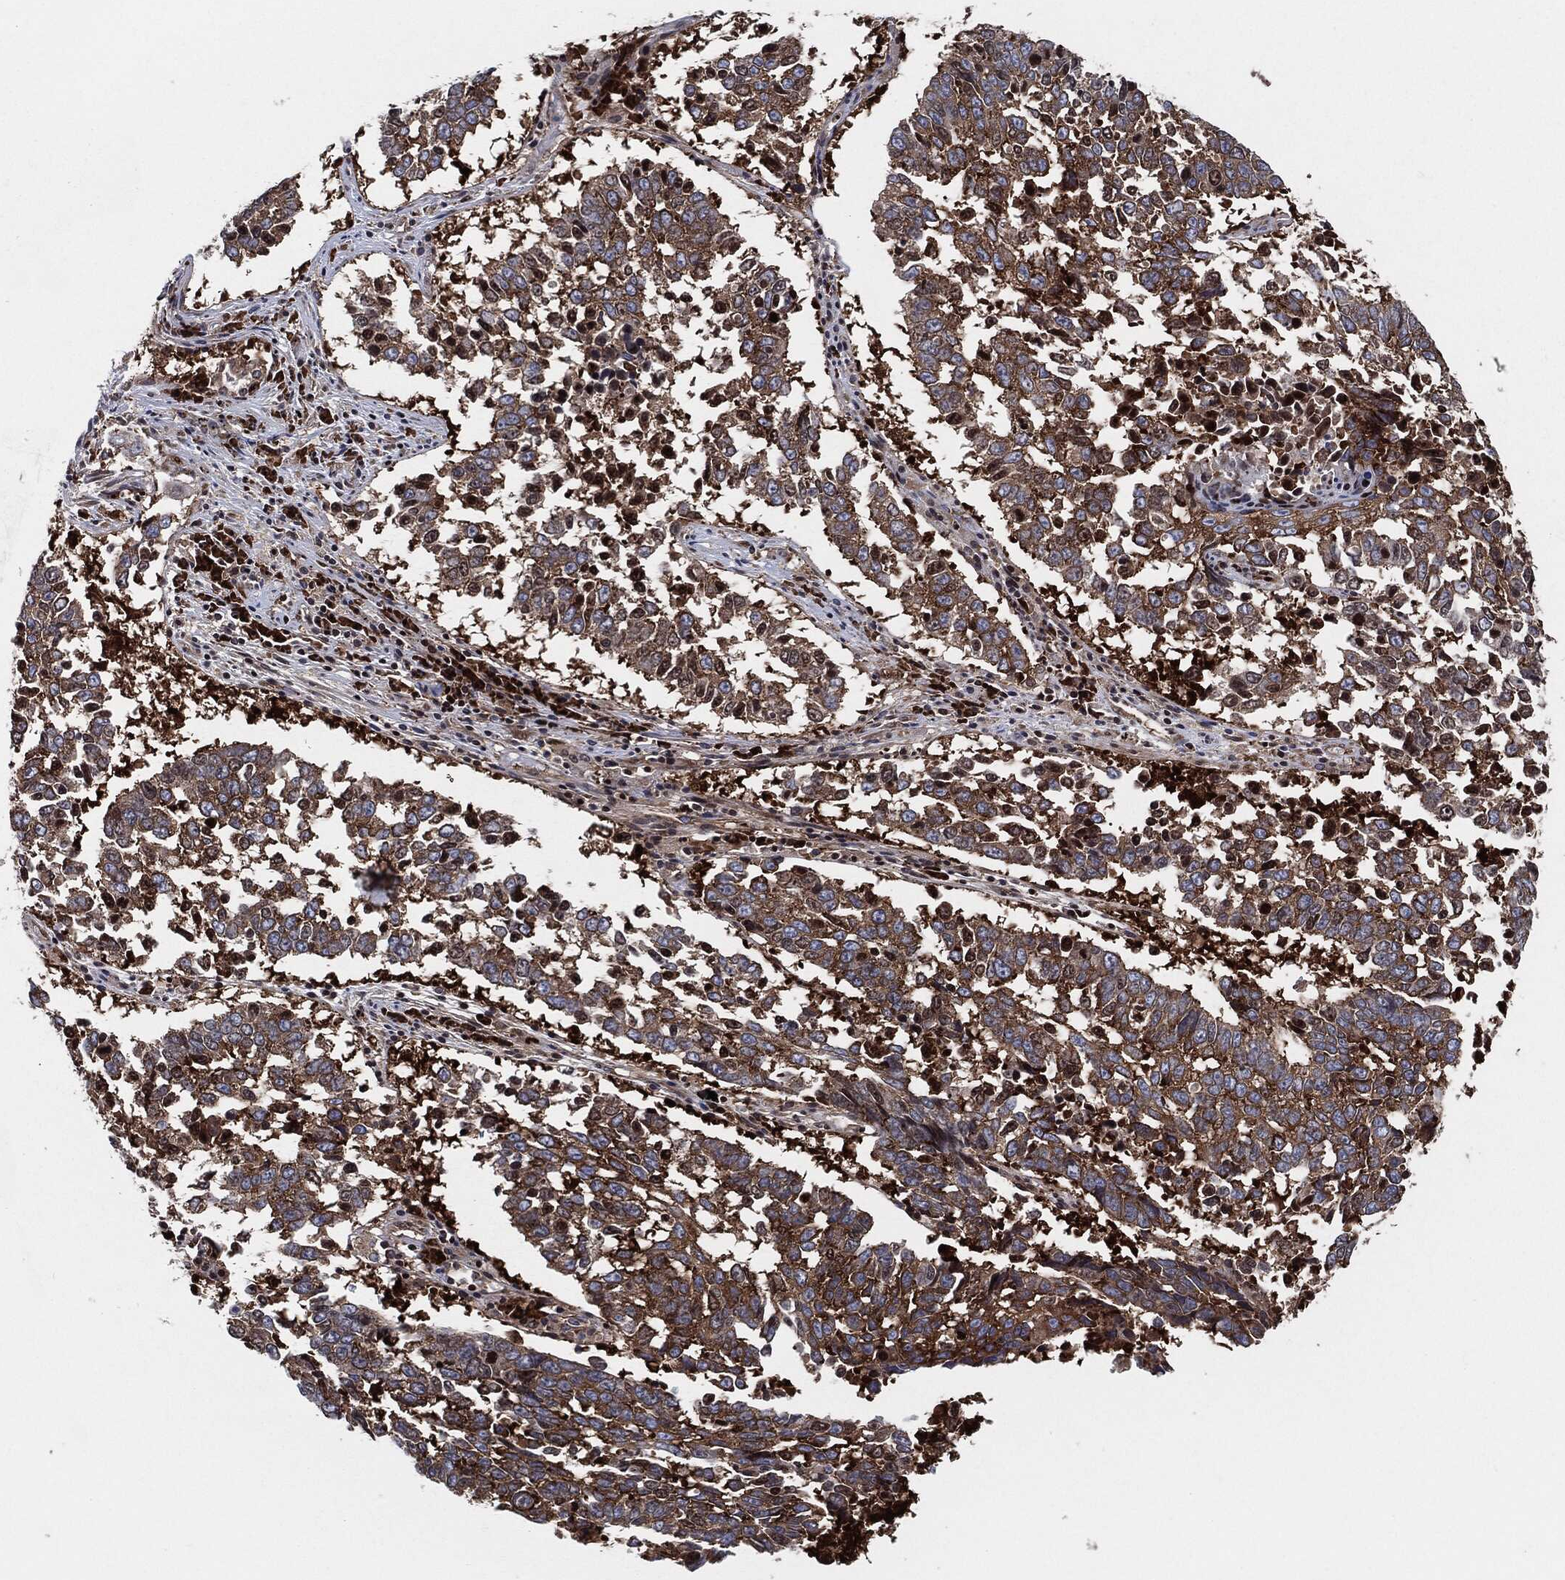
{"staining": {"intensity": "moderate", "quantity": ">75%", "location": "cytoplasmic/membranous"}, "tissue": "lung cancer", "cell_type": "Tumor cells", "image_type": "cancer", "snomed": [{"axis": "morphology", "description": "Squamous cell carcinoma, NOS"}, {"axis": "topography", "description": "Lung"}], "caption": "Tumor cells display moderate cytoplasmic/membranous positivity in about >75% of cells in squamous cell carcinoma (lung).", "gene": "EIF2S2", "patient": {"sex": "male", "age": 82}}